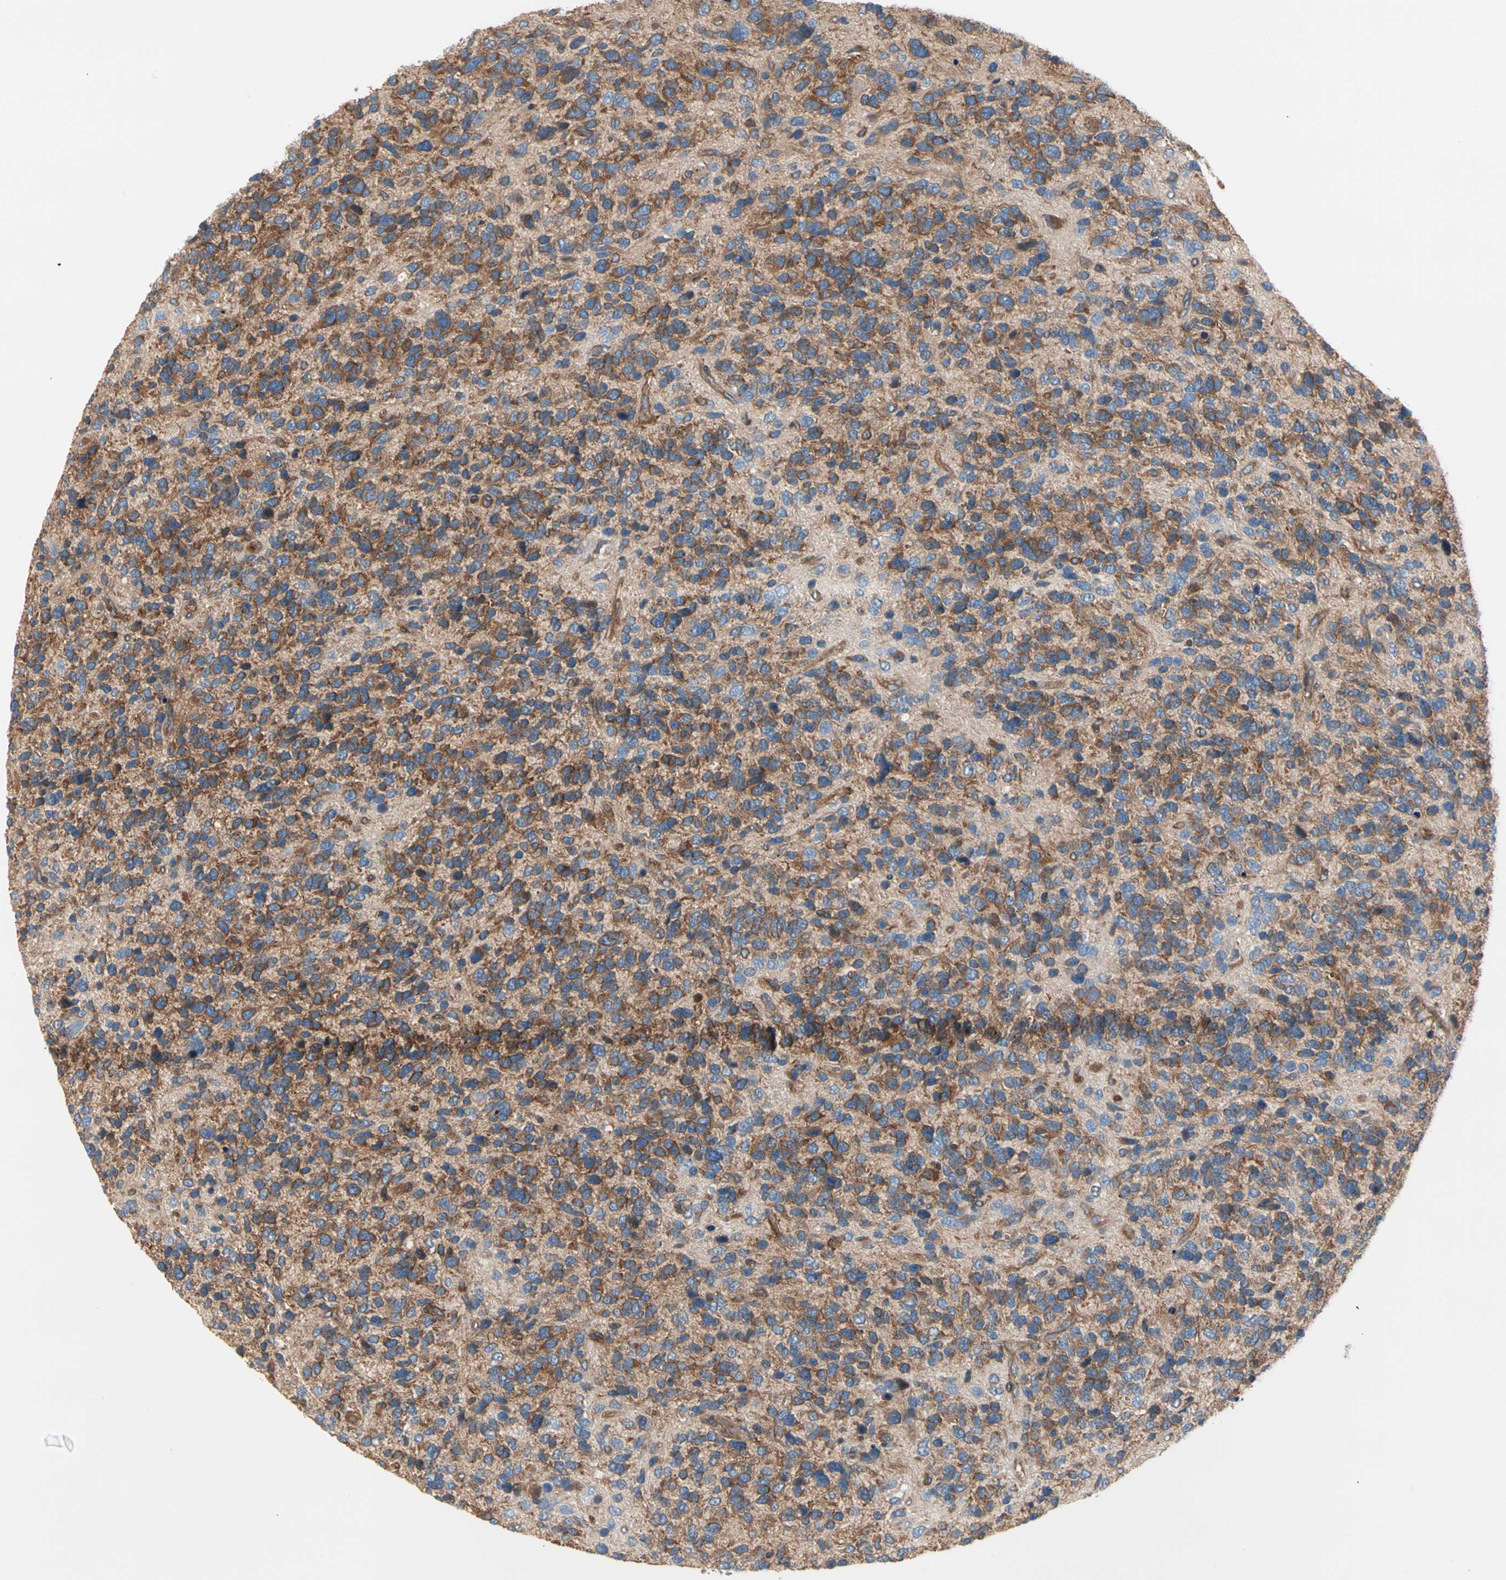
{"staining": {"intensity": "moderate", "quantity": ">75%", "location": "cytoplasmic/membranous"}, "tissue": "glioma", "cell_type": "Tumor cells", "image_type": "cancer", "snomed": [{"axis": "morphology", "description": "Glioma, malignant, High grade"}, {"axis": "topography", "description": "Brain"}], "caption": "This histopathology image displays immunohistochemistry (IHC) staining of human glioma, with medium moderate cytoplasmic/membranous staining in approximately >75% of tumor cells.", "gene": "ROCK1", "patient": {"sex": "female", "age": 58}}